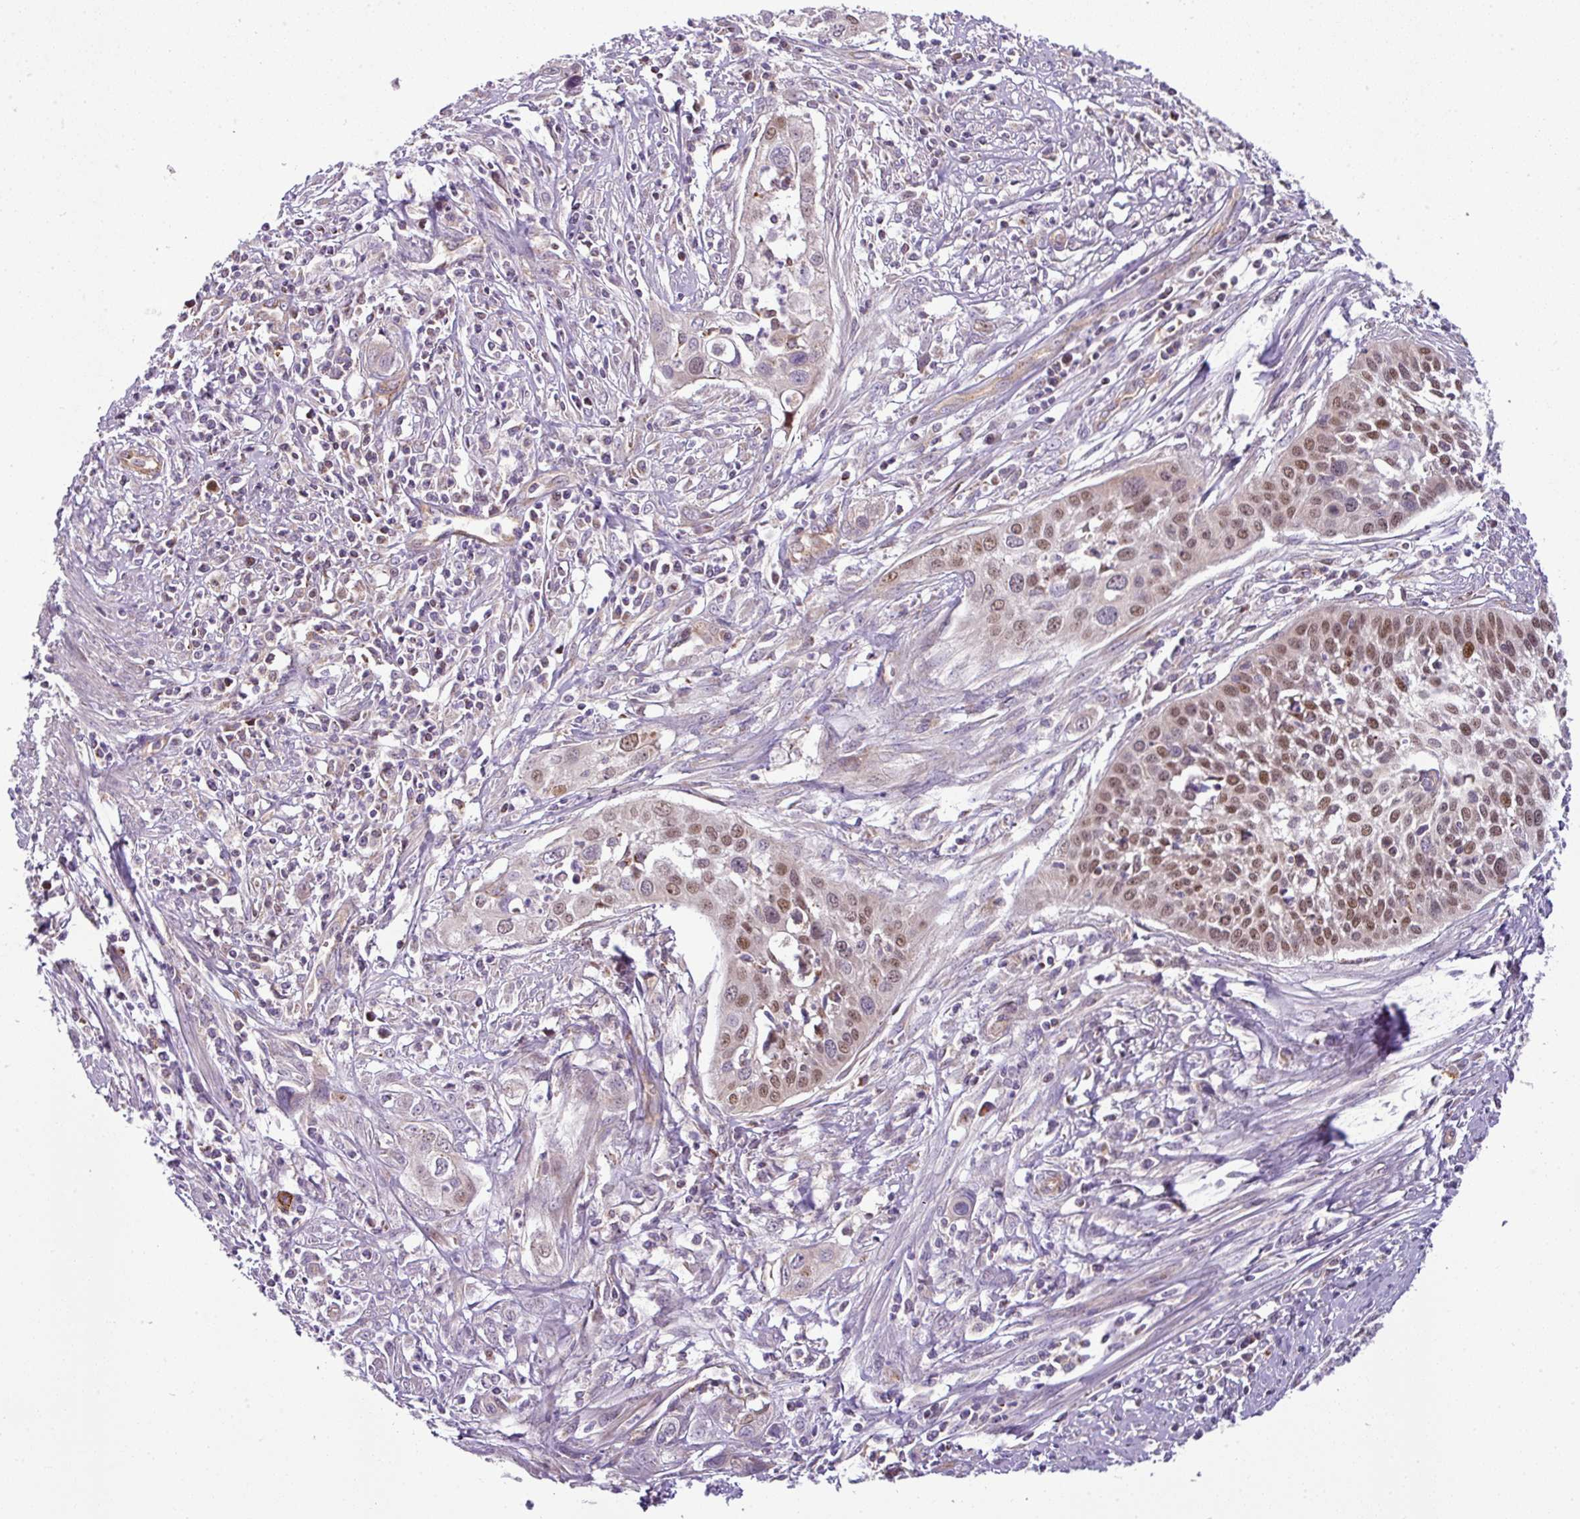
{"staining": {"intensity": "moderate", "quantity": "25%-75%", "location": "nuclear"}, "tissue": "cervical cancer", "cell_type": "Tumor cells", "image_type": "cancer", "snomed": [{"axis": "morphology", "description": "Squamous cell carcinoma, NOS"}, {"axis": "topography", "description": "Cervix"}], "caption": "Immunohistochemistry image of squamous cell carcinoma (cervical) stained for a protein (brown), which shows medium levels of moderate nuclear staining in approximately 25%-75% of tumor cells.", "gene": "PRELID3B", "patient": {"sex": "female", "age": 34}}